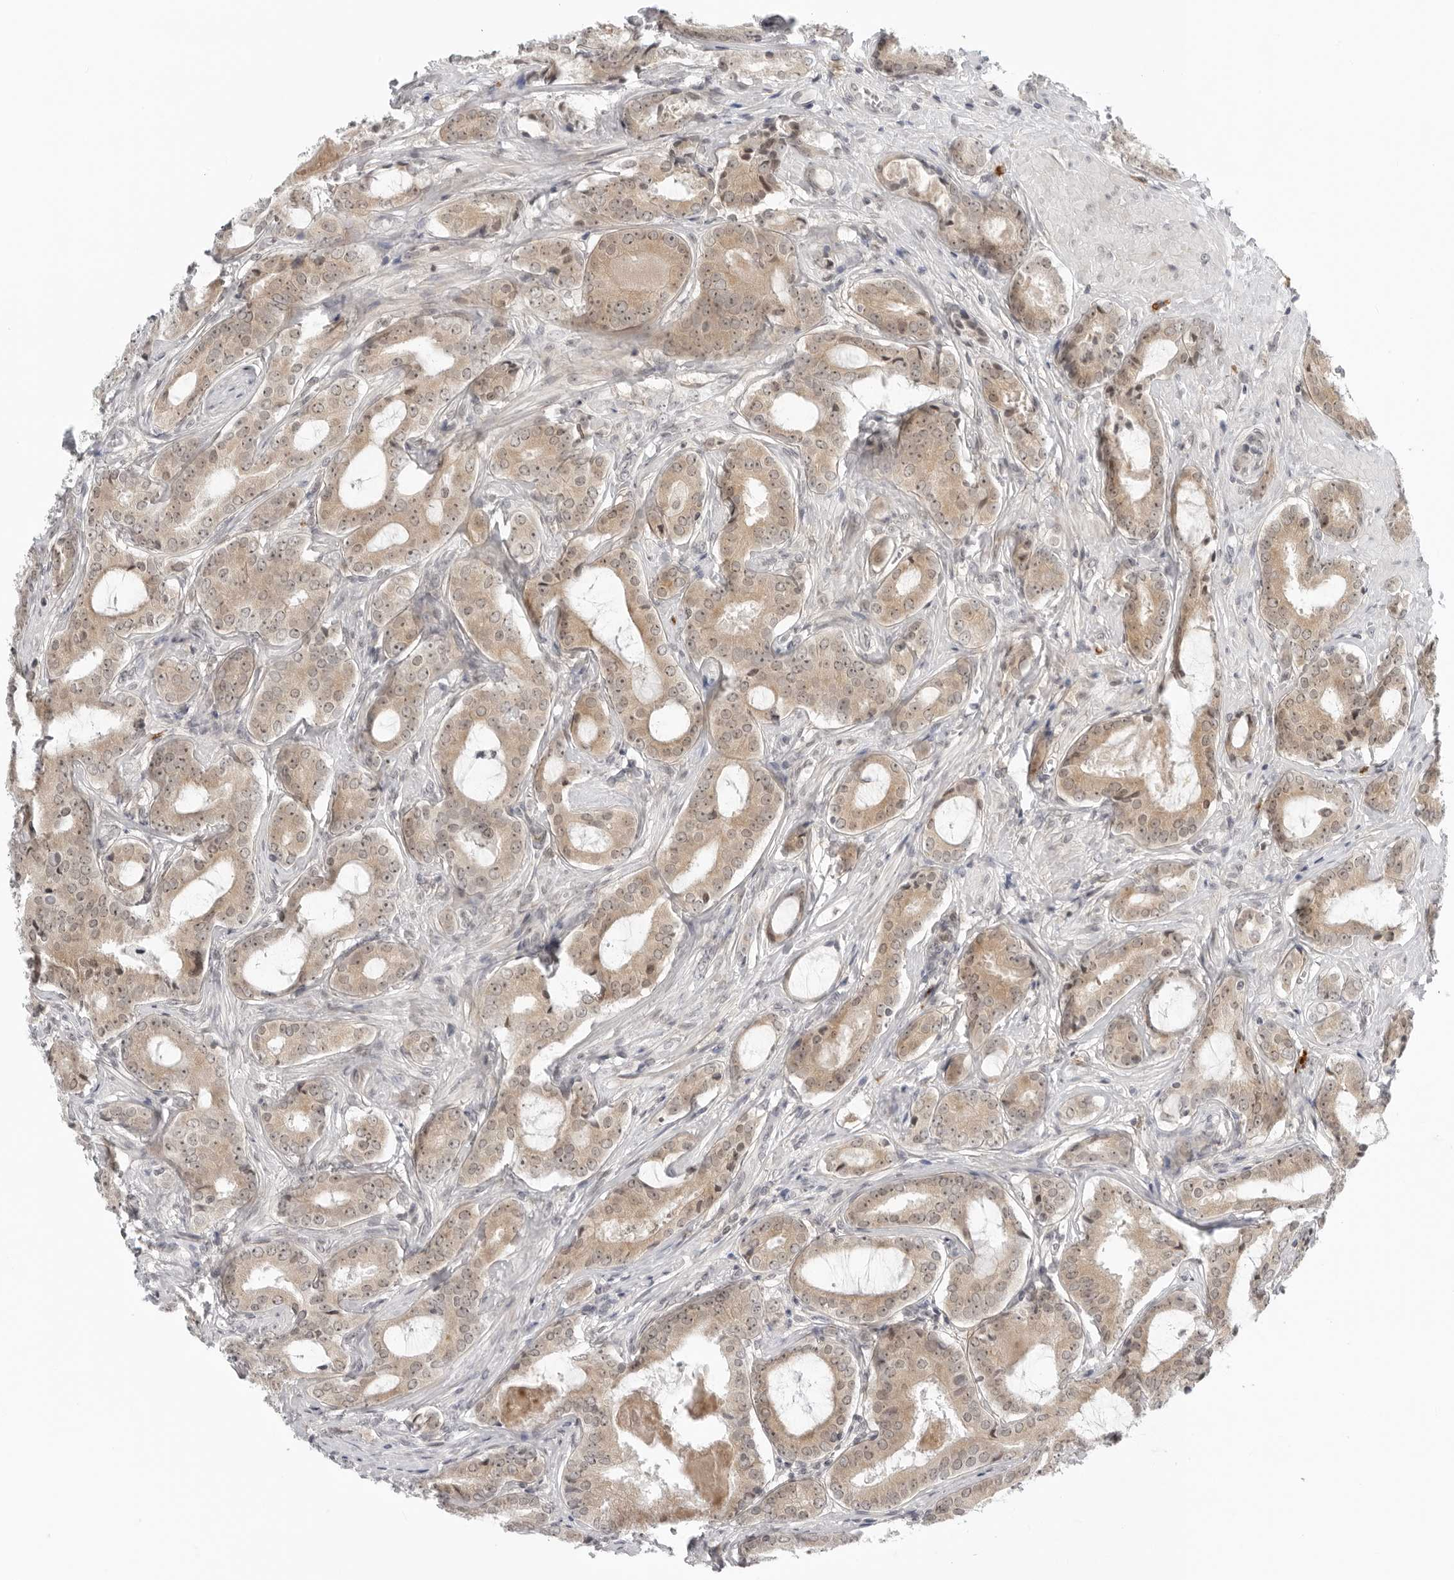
{"staining": {"intensity": "weak", "quantity": ">75%", "location": "cytoplasmic/membranous,nuclear"}, "tissue": "prostate cancer", "cell_type": "Tumor cells", "image_type": "cancer", "snomed": [{"axis": "morphology", "description": "Adenocarcinoma, High grade"}, {"axis": "topography", "description": "Prostate"}], "caption": "A brown stain highlights weak cytoplasmic/membranous and nuclear positivity of a protein in prostate cancer tumor cells.", "gene": "SUGCT", "patient": {"sex": "male", "age": 73}}